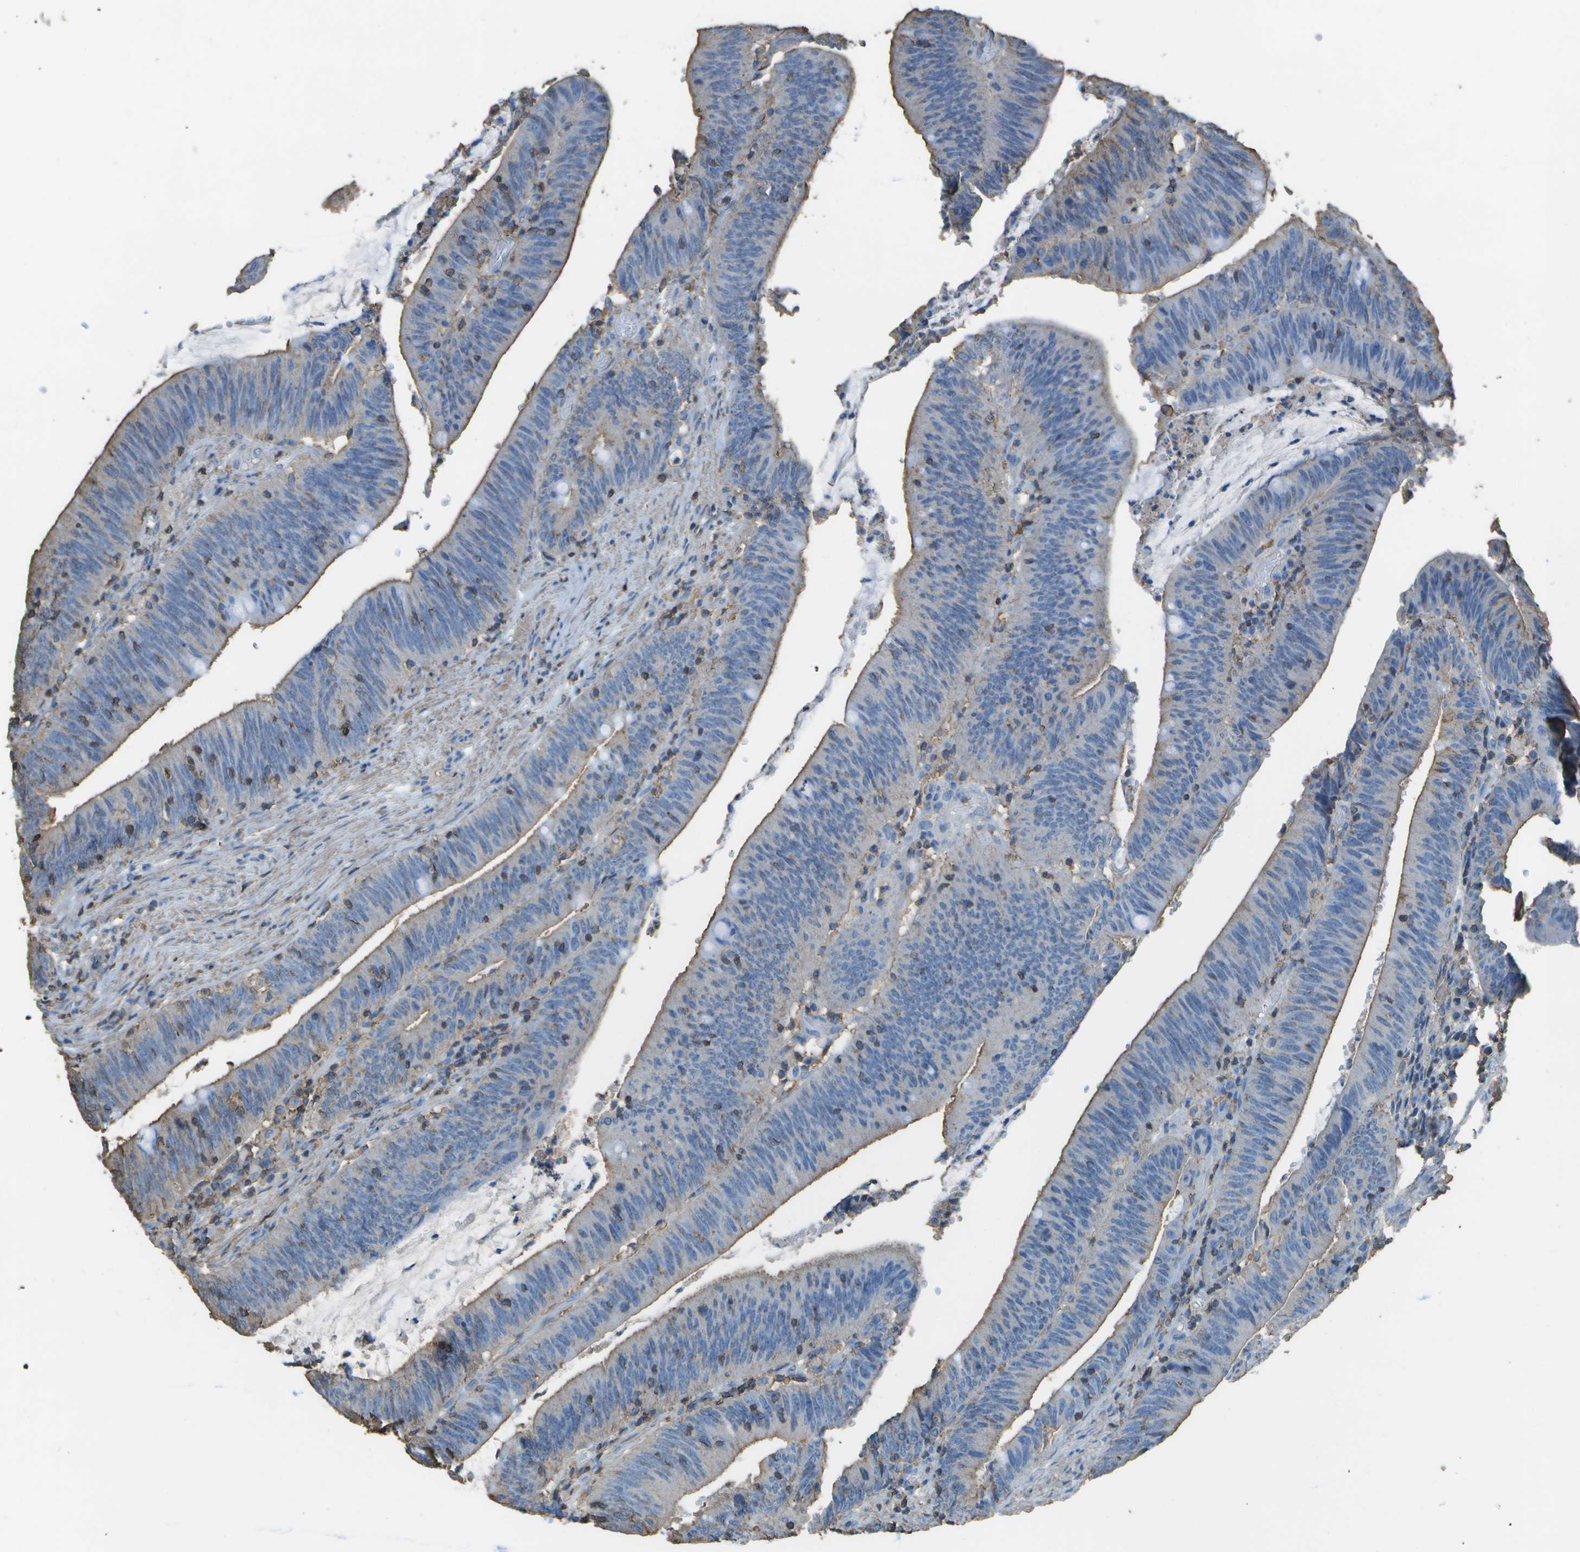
{"staining": {"intensity": "weak", "quantity": ">75%", "location": "cytoplasmic/membranous"}, "tissue": "colorectal cancer", "cell_type": "Tumor cells", "image_type": "cancer", "snomed": [{"axis": "morphology", "description": "Normal tissue, NOS"}, {"axis": "morphology", "description": "Adenocarcinoma, NOS"}, {"axis": "topography", "description": "Rectum"}], "caption": "A brown stain highlights weak cytoplasmic/membranous positivity of a protein in human adenocarcinoma (colorectal) tumor cells.", "gene": "CYP4F11", "patient": {"sex": "female", "age": 66}}